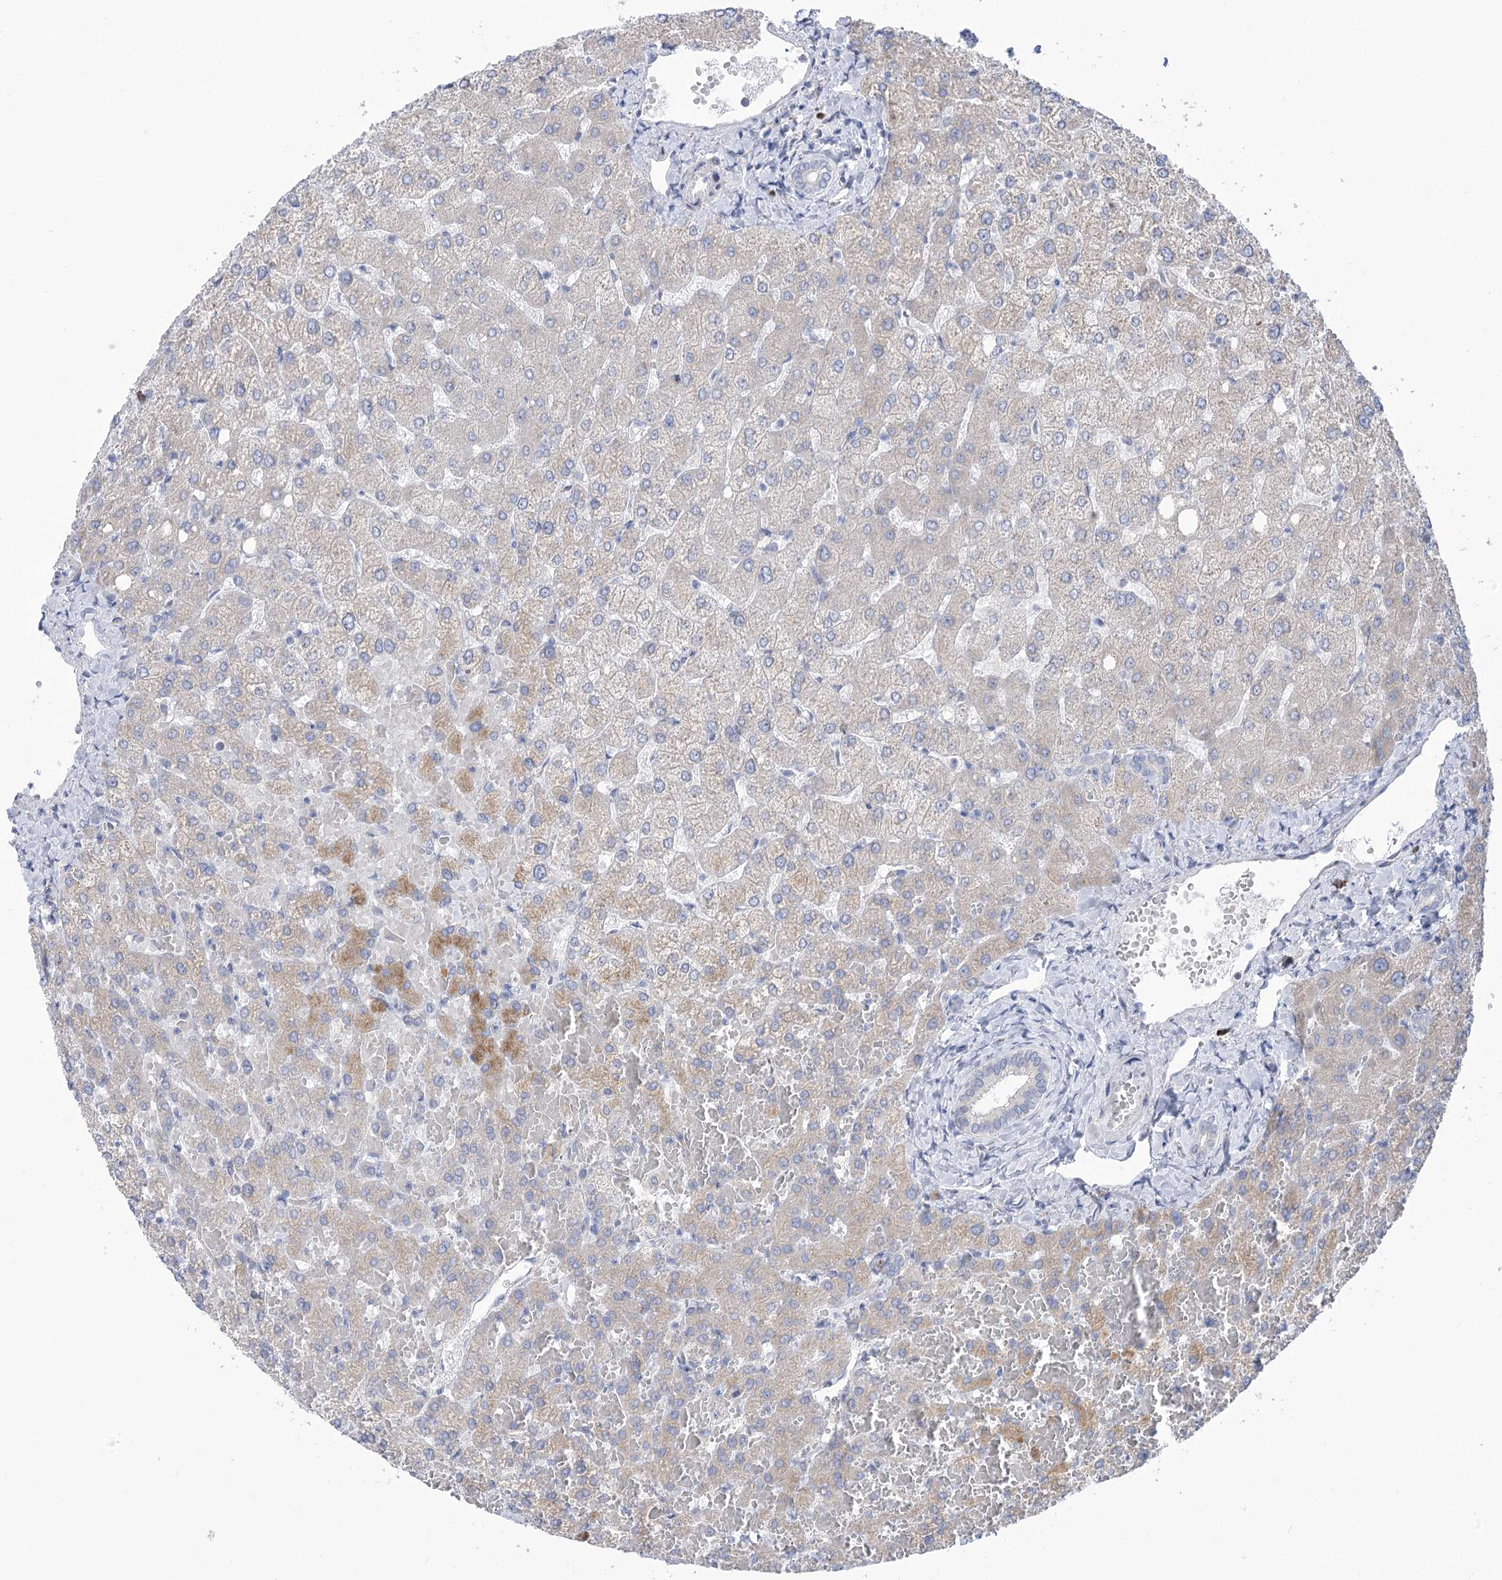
{"staining": {"intensity": "negative", "quantity": "none", "location": "none"}, "tissue": "liver", "cell_type": "Cholangiocytes", "image_type": "normal", "snomed": [{"axis": "morphology", "description": "Normal tissue, NOS"}, {"axis": "topography", "description": "Liver"}], "caption": "Immunohistochemistry (IHC) image of benign liver: human liver stained with DAB reveals no significant protein staining in cholangiocytes. (DAB (3,3'-diaminobenzidine) immunohistochemistry (IHC), high magnification).", "gene": "STT3B", "patient": {"sex": "female", "age": 54}}